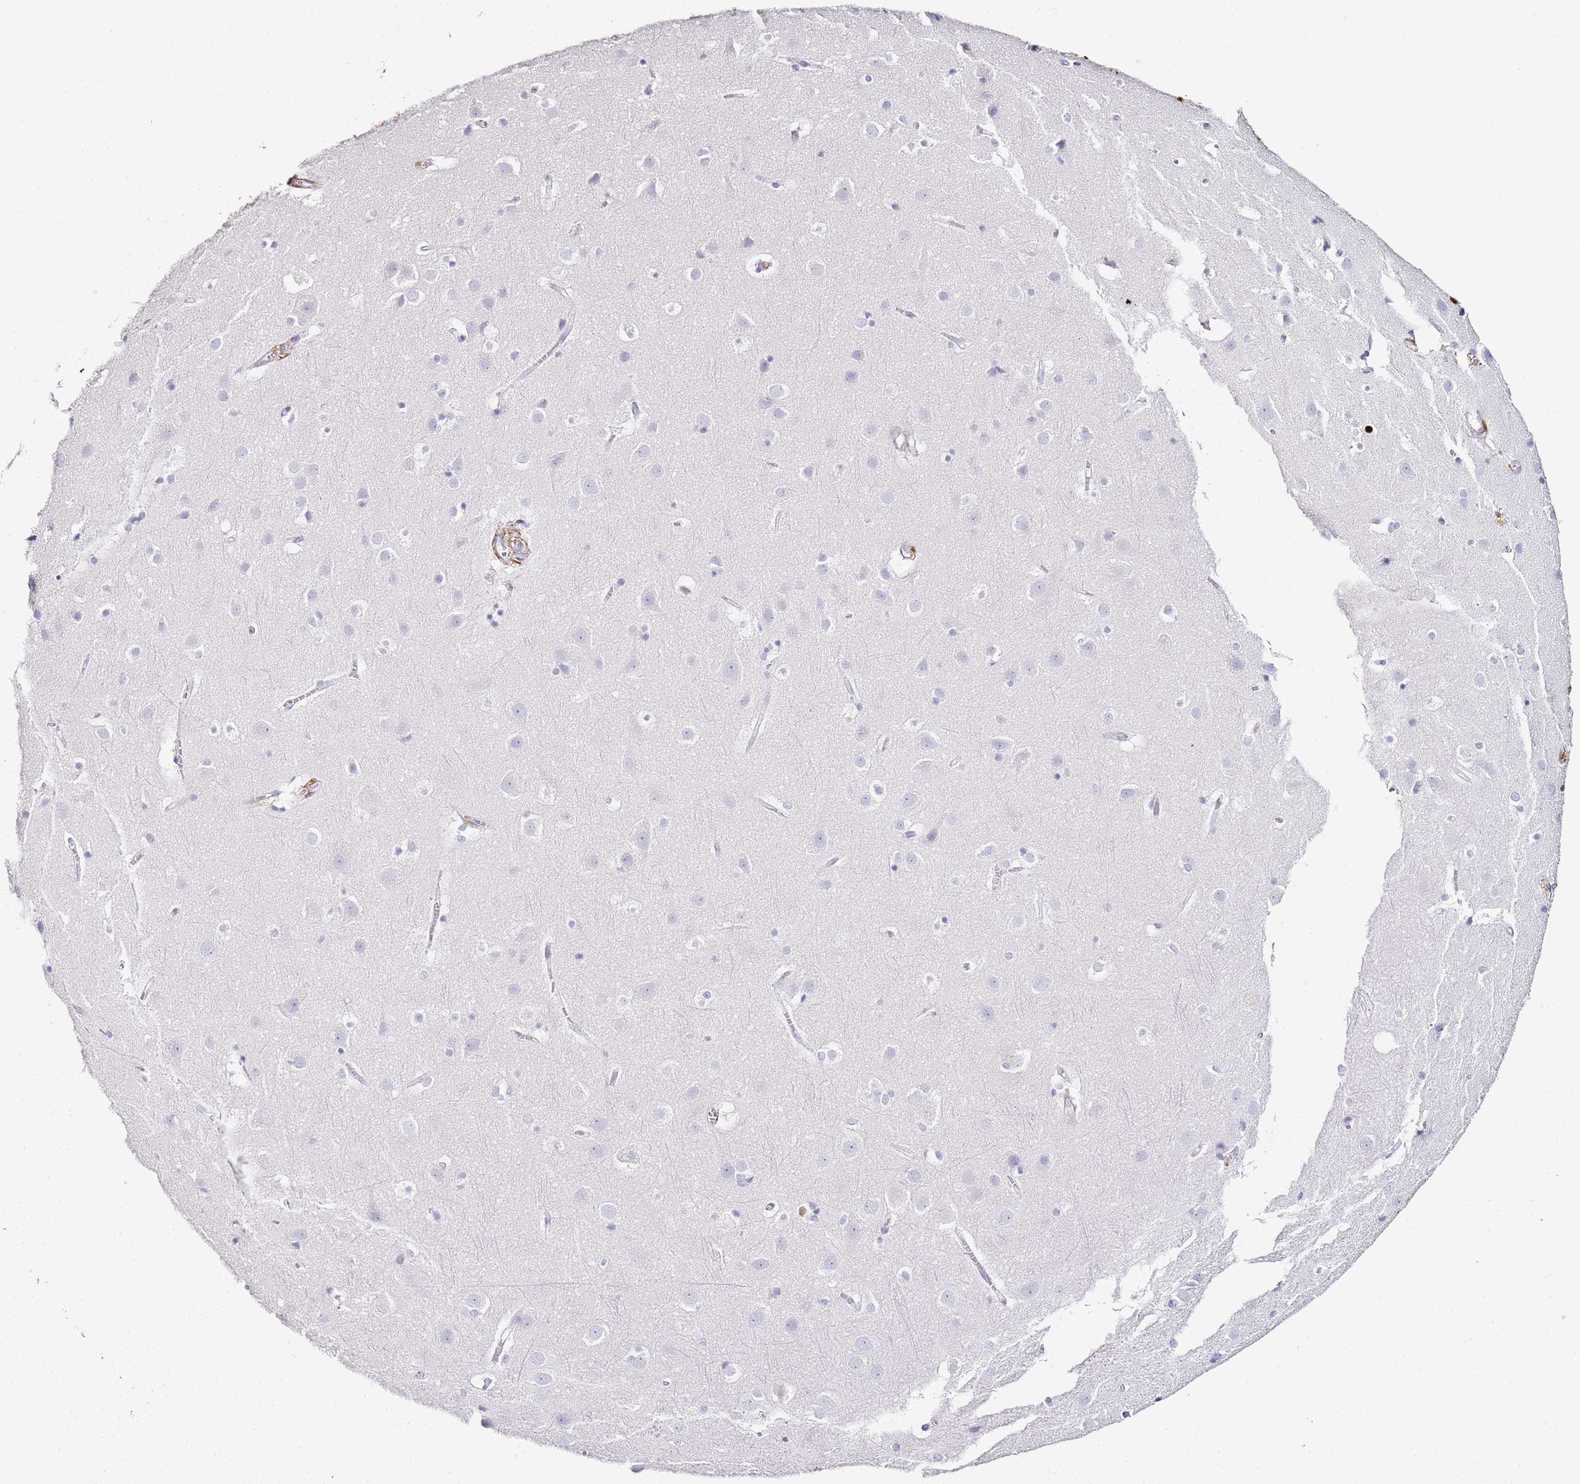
{"staining": {"intensity": "negative", "quantity": "none", "location": "none"}, "tissue": "cerebral cortex", "cell_type": "Endothelial cells", "image_type": "normal", "snomed": [{"axis": "morphology", "description": "Normal tissue, NOS"}, {"axis": "topography", "description": "Cerebral cortex"}], "caption": "High magnification brightfield microscopy of benign cerebral cortex stained with DAB (3,3'-diaminobenzidine) (brown) and counterstained with hematoxylin (blue): endothelial cells show no significant expression.", "gene": "S100A4", "patient": {"sex": "male", "age": 54}}